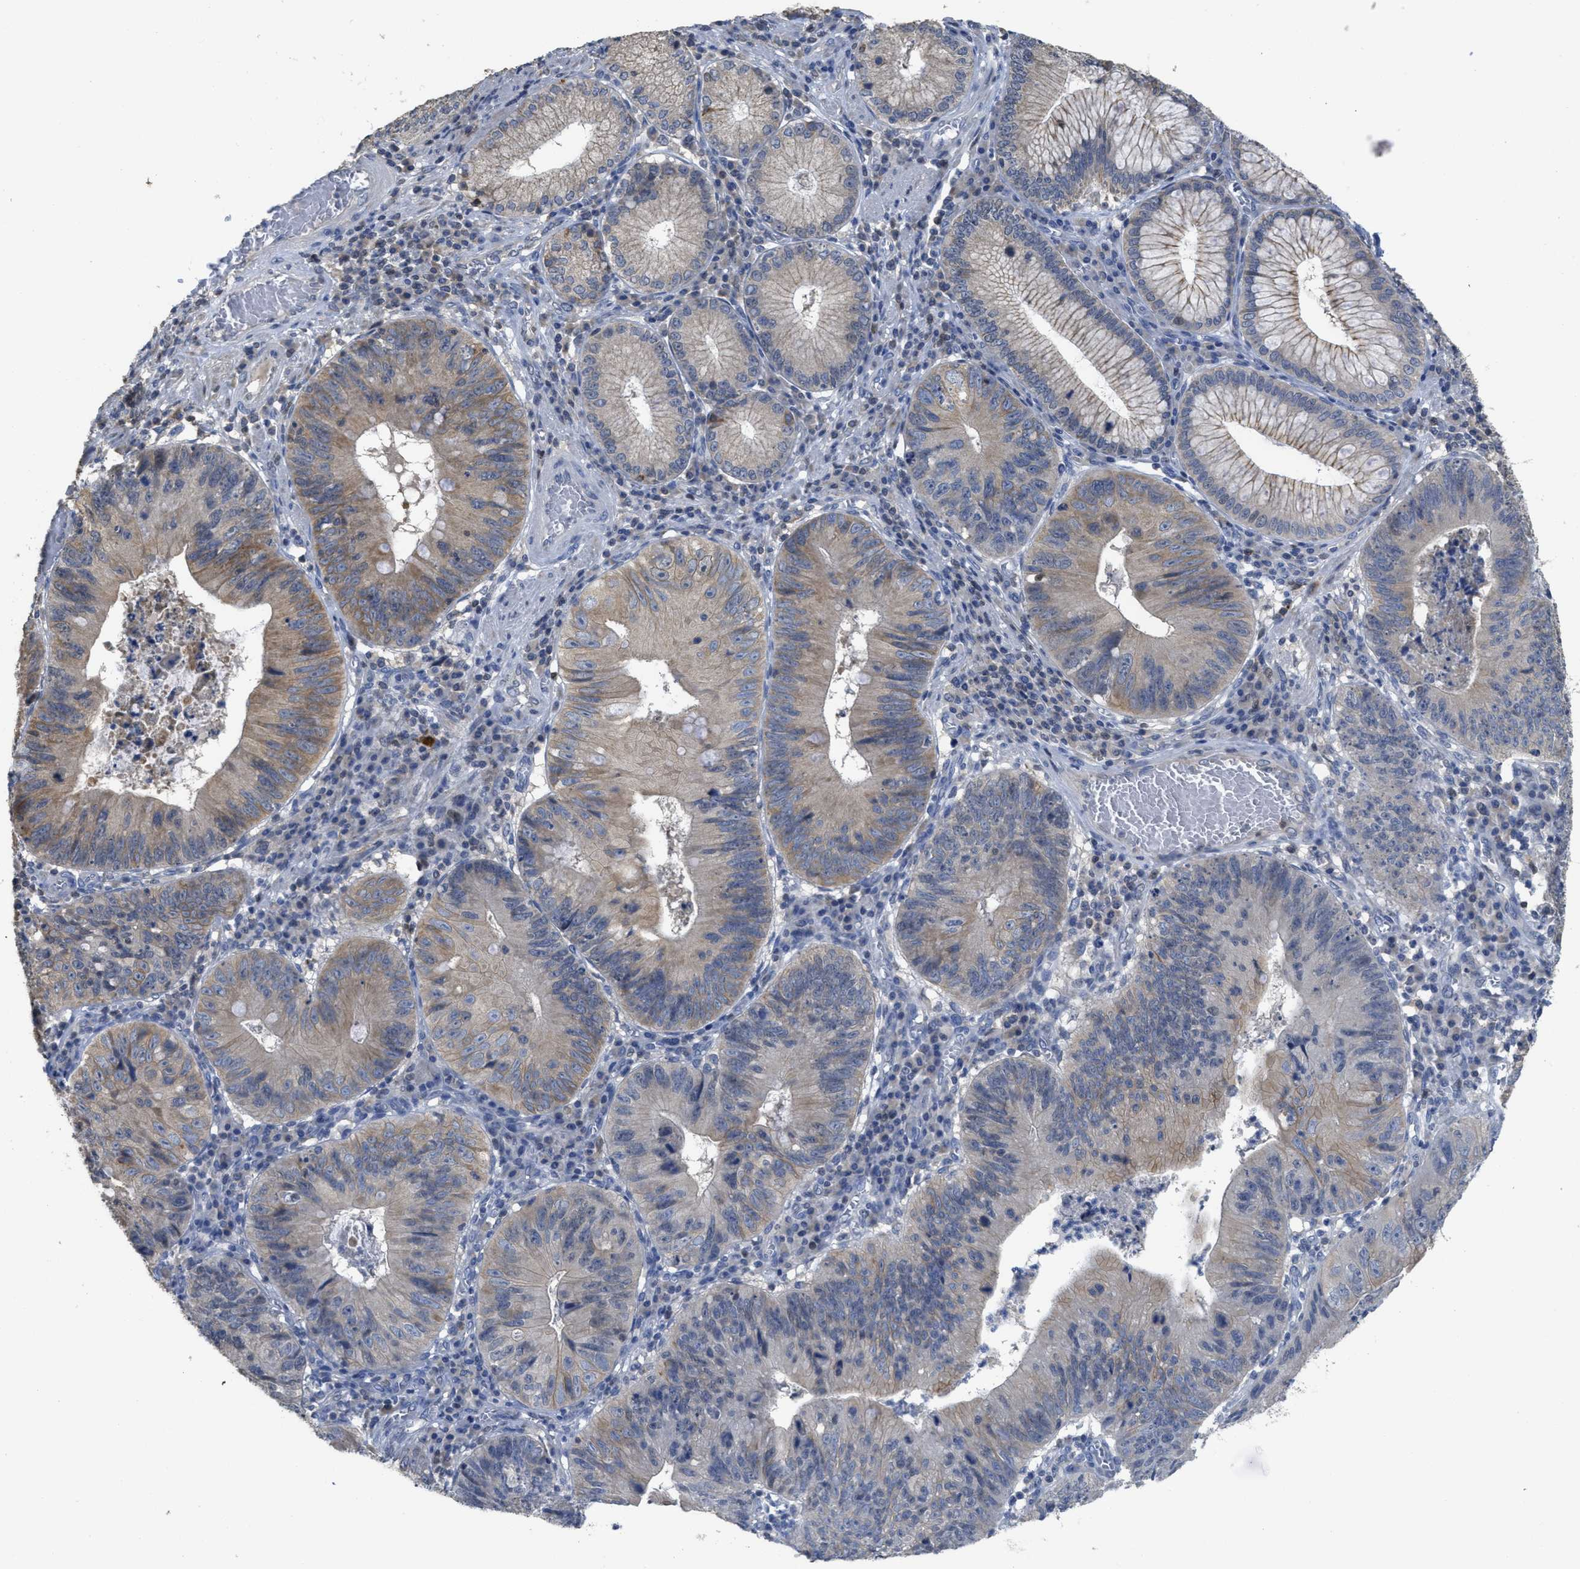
{"staining": {"intensity": "moderate", "quantity": "<25%", "location": "cytoplasmic/membranous"}, "tissue": "stomach cancer", "cell_type": "Tumor cells", "image_type": "cancer", "snomed": [{"axis": "morphology", "description": "Adenocarcinoma, NOS"}, {"axis": "topography", "description": "Stomach"}], "caption": "An immunohistochemistry (IHC) micrograph of neoplastic tissue is shown. Protein staining in brown labels moderate cytoplasmic/membranous positivity in stomach cancer (adenocarcinoma) within tumor cells.", "gene": "SFXN2", "patient": {"sex": "male", "age": 59}}